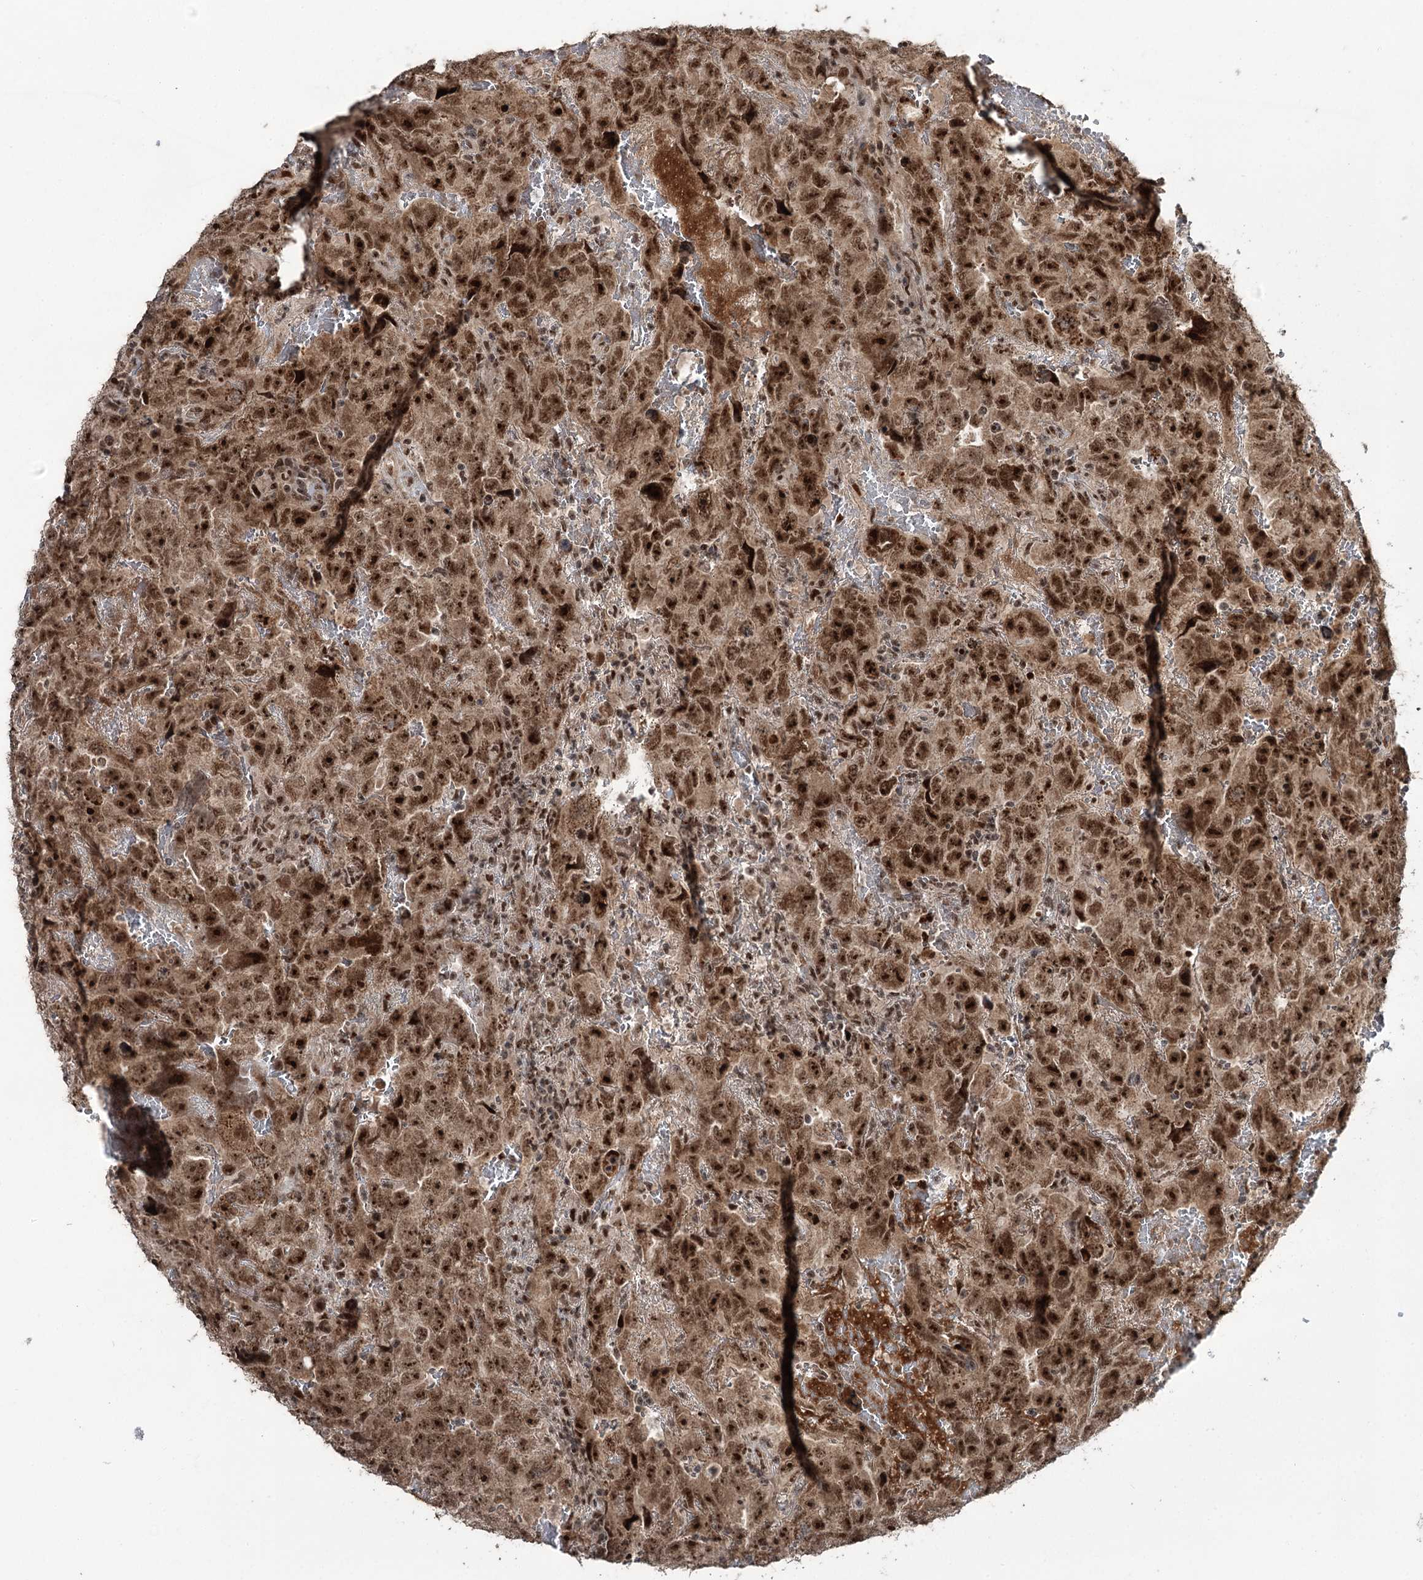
{"staining": {"intensity": "strong", "quantity": ">75%", "location": "nuclear"}, "tissue": "testis cancer", "cell_type": "Tumor cells", "image_type": "cancer", "snomed": [{"axis": "morphology", "description": "Carcinoma, Embryonal, NOS"}, {"axis": "topography", "description": "Testis"}], "caption": "This image reveals testis cancer stained with immunohistochemistry (IHC) to label a protein in brown. The nuclear of tumor cells show strong positivity for the protein. Nuclei are counter-stained blue.", "gene": "ERCC3", "patient": {"sex": "male", "age": 45}}